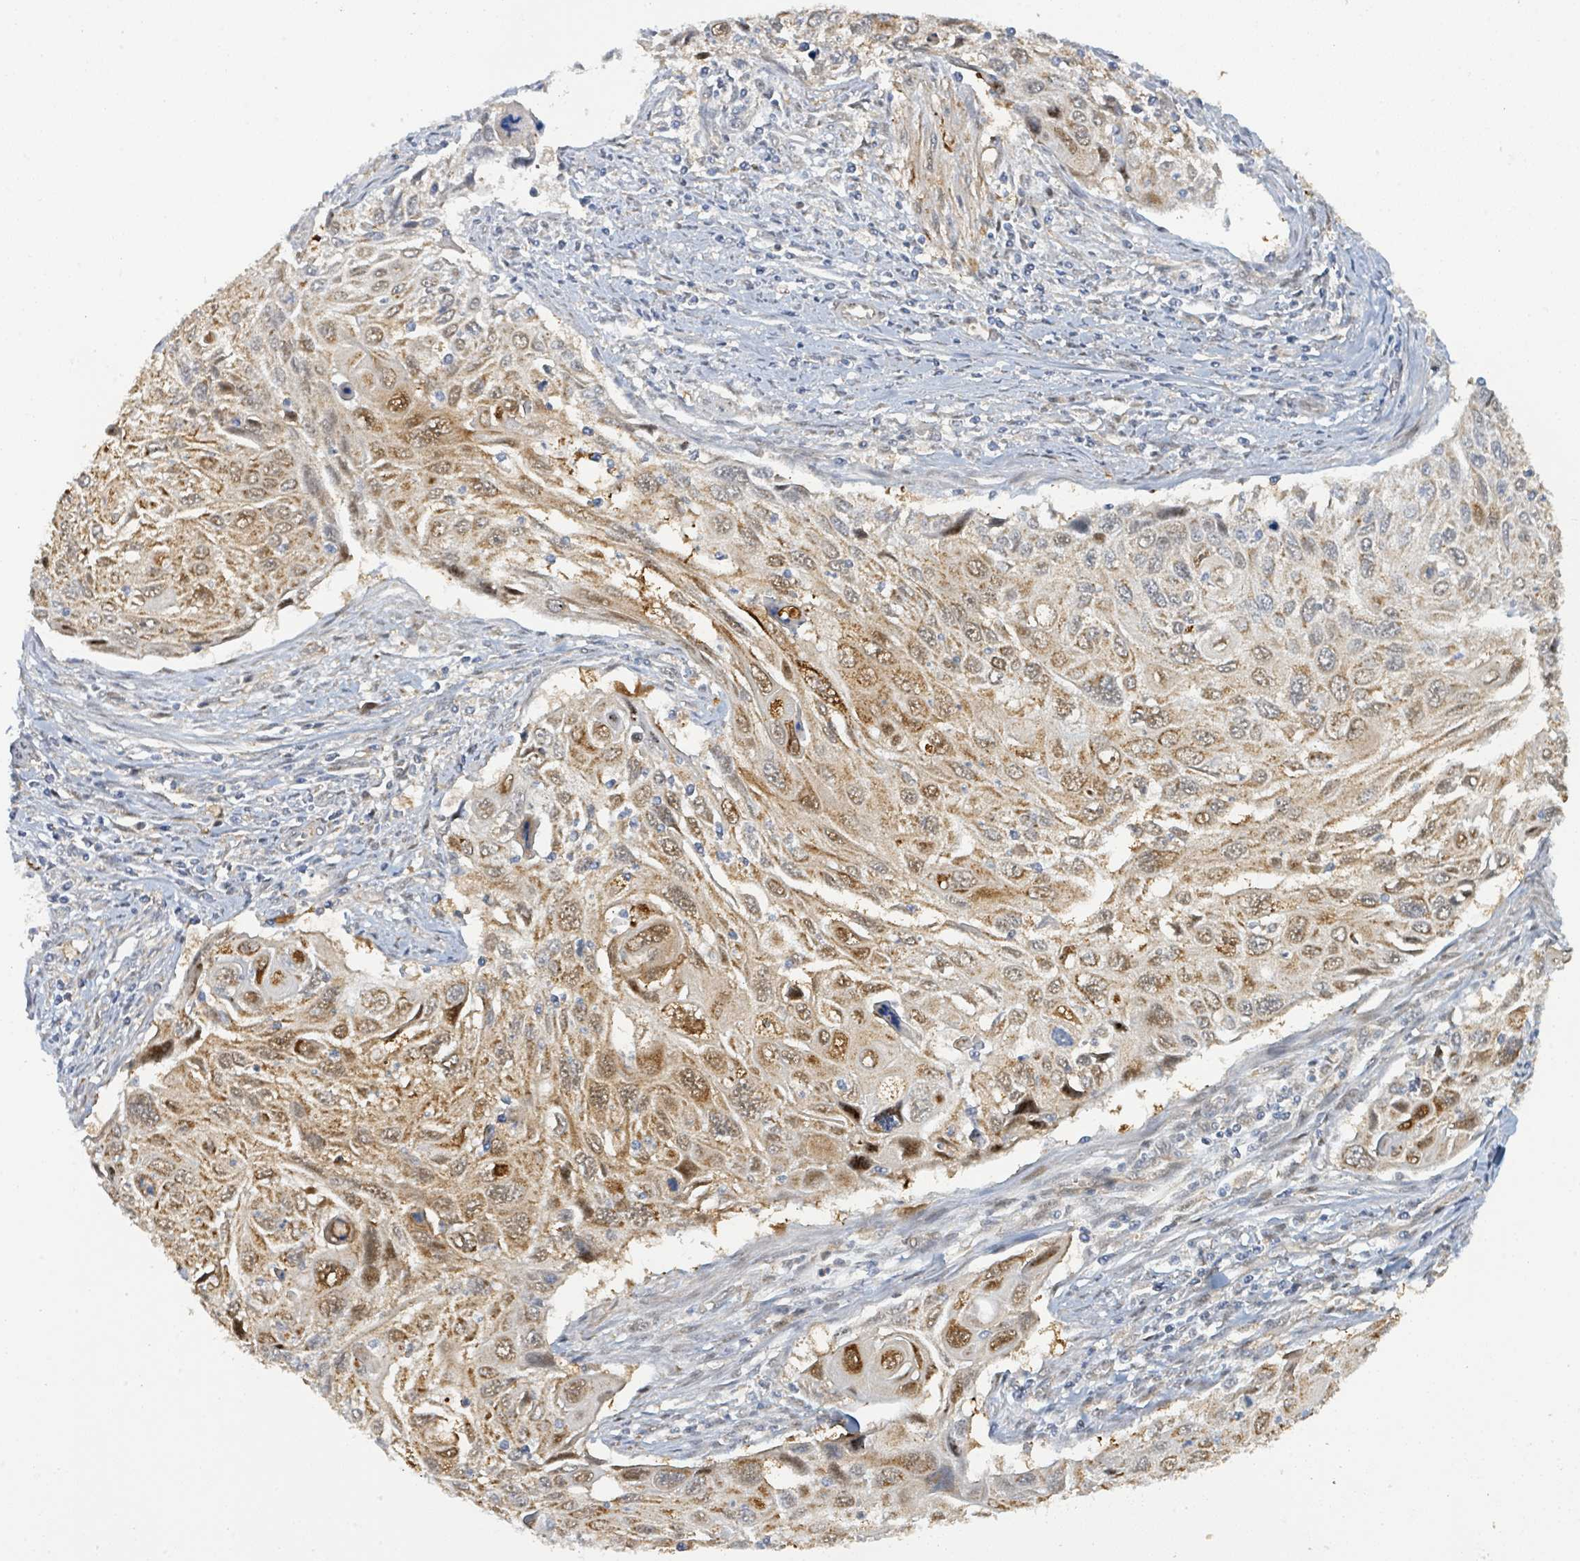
{"staining": {"intensity": "moderate", "quantity": ">75%", "location": "cytoplasmic/membranous,nuclear"}, "tissue": "cervical cancer", "cell_type": "Tumor cells", "image_type": "cancer", "snomed": [{"axis": "morphology", "description": "Squamous cell carcinoma, NOS"}, {"axis": "topography", "description": "Cervix"}], "caption": "Immunohistochemistry photomicrograph of cervical squamous cell carcinoma stained for a protein (brown), which reveals medium levels of moderate cytoplasmic/membranous and nuclear staining in approximately >75% of tumor cells.", "gene": "PSMB7", "patient": {"sex": "female", "age": 70}}